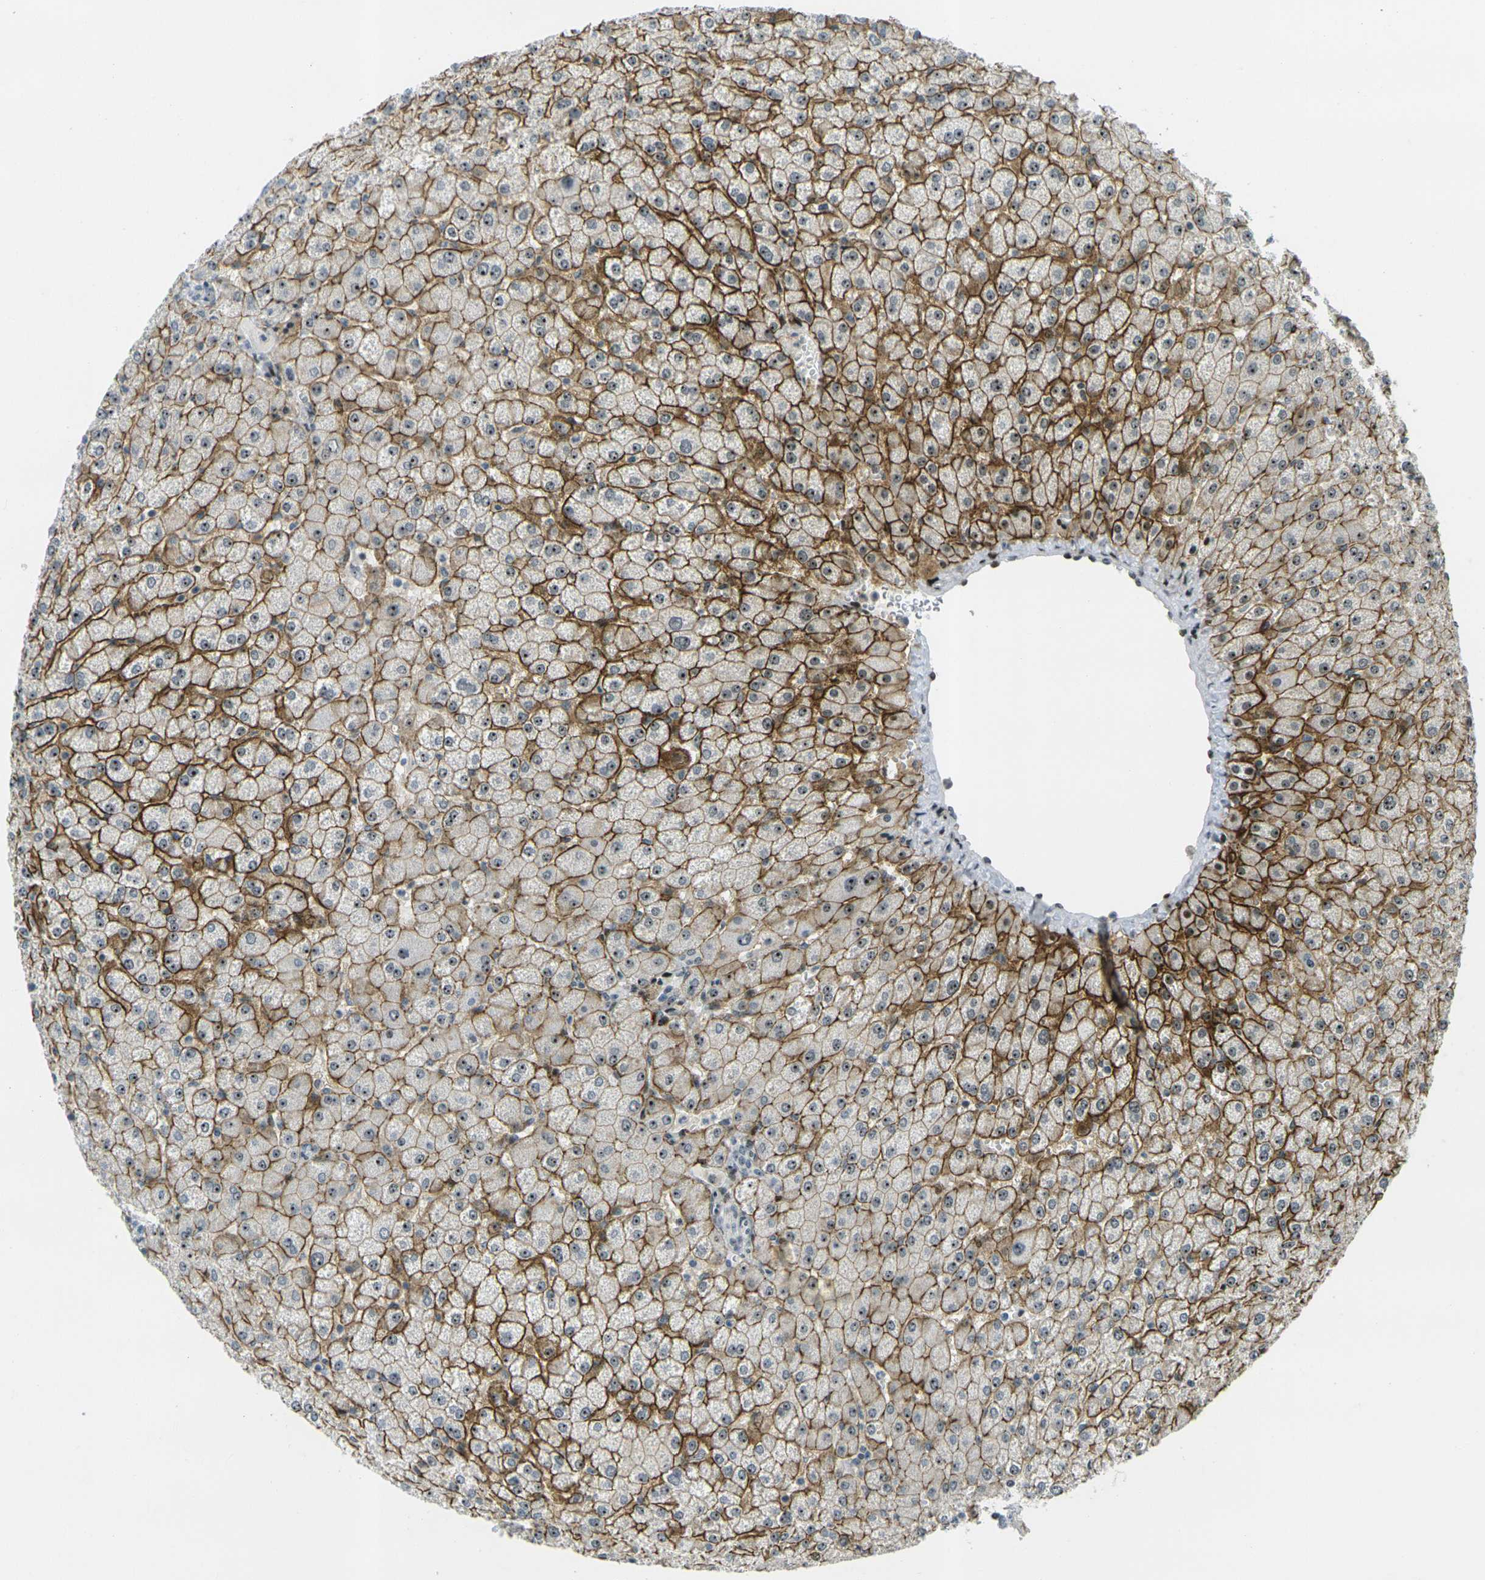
{"staining": {"intensity": "negative", "quantity": "none", "location": "none"}, "tissue": "liver", "cell_type": "Cholangiocytes", "image_type": "normal", "snomed": [{"axis": "morphology", "description": "Normal tissue, NOS"}, {"axis": "topography", "description": "Liver"}], "caption": "The immunohistochemistry (IHC) micrograph has no significant staining in cholangiocytes of liver. (Stains: DAB (3,3'-diaminobenzidine) IHC with hematoxylin counter stain, Microscopy: brightfield microscopy at high magnification).", "gene": "UBE2C", "patient": {"sex": "female", "age": 32}}